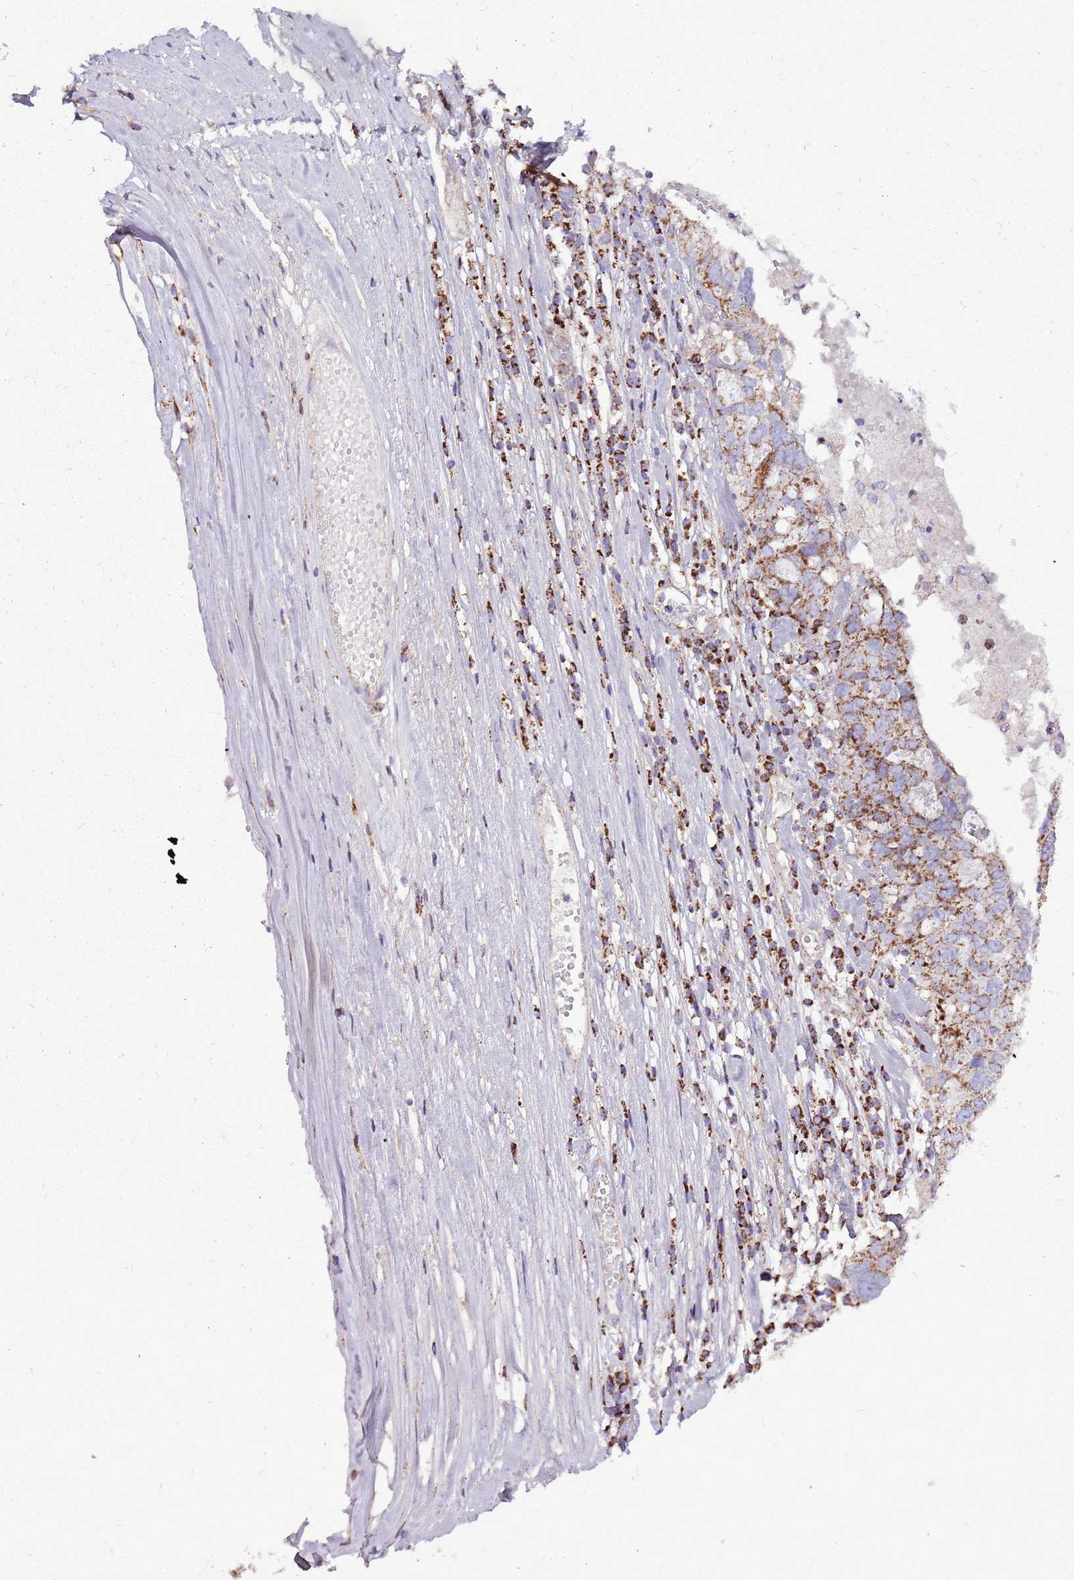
{"staining": {"intensity": "moderate", "quantity": ">75%", "location": "cytoplasmic/membranous"}, "tissue": "ovarian cancer", "cell_type": "Tumor cells", "image_type": "cancer", "snomed": [{"axis": "morphology", "description": "Carcinoma, endometroid"}, {"axis": "topography", "description": "Ovary"}], "caption": "Immunohistochemistry (IHC) photomicrograph of human ovarian endometroid carcinoma stained for a protein (brown), which displays medium levels of moderate cytoplasmic/membranous positivity in approximately >75% of tumor cells.", "gene": "GCDH", "patient": {"sex": "female", "age": 62}}